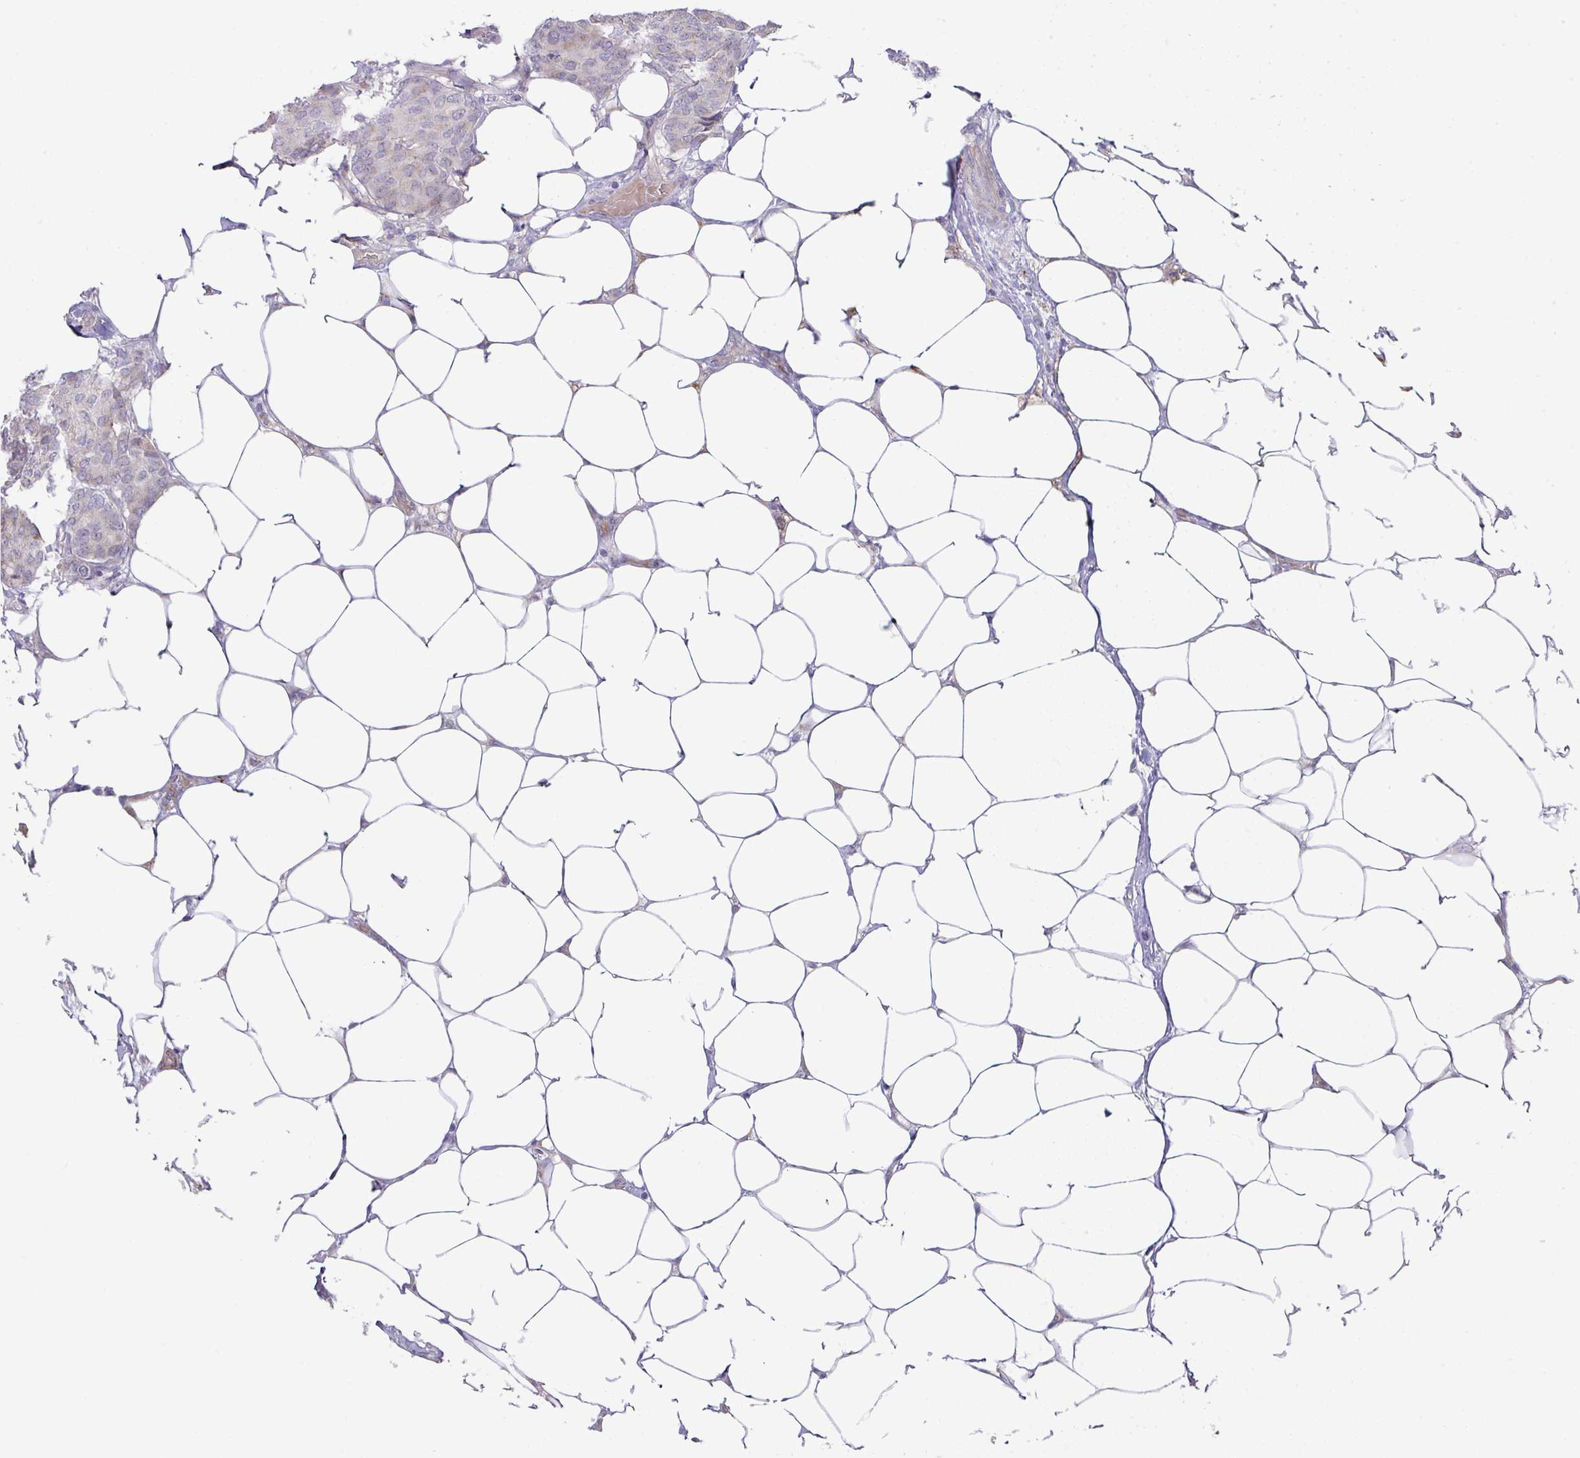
{"staining": {"intensity": "weak", "quantity": "<25%", "location": "cytoplasmic/membranous"}, "tissue": "breast cancer", "cell_type": "Tumor cells", "image_type": "cancer", "snomed": [{"axis": "morphology", "description": "Duct carcinoma"}, {"axis": "topography", "description": "Breast"}], "caption": "Infiltrating ductal carcinoma (breast) stained for a protein using immunohistochemistry exhibits no staining tumor cells.", "gene": "TARM1", "patient": {"sex": "female", "age": 75}}